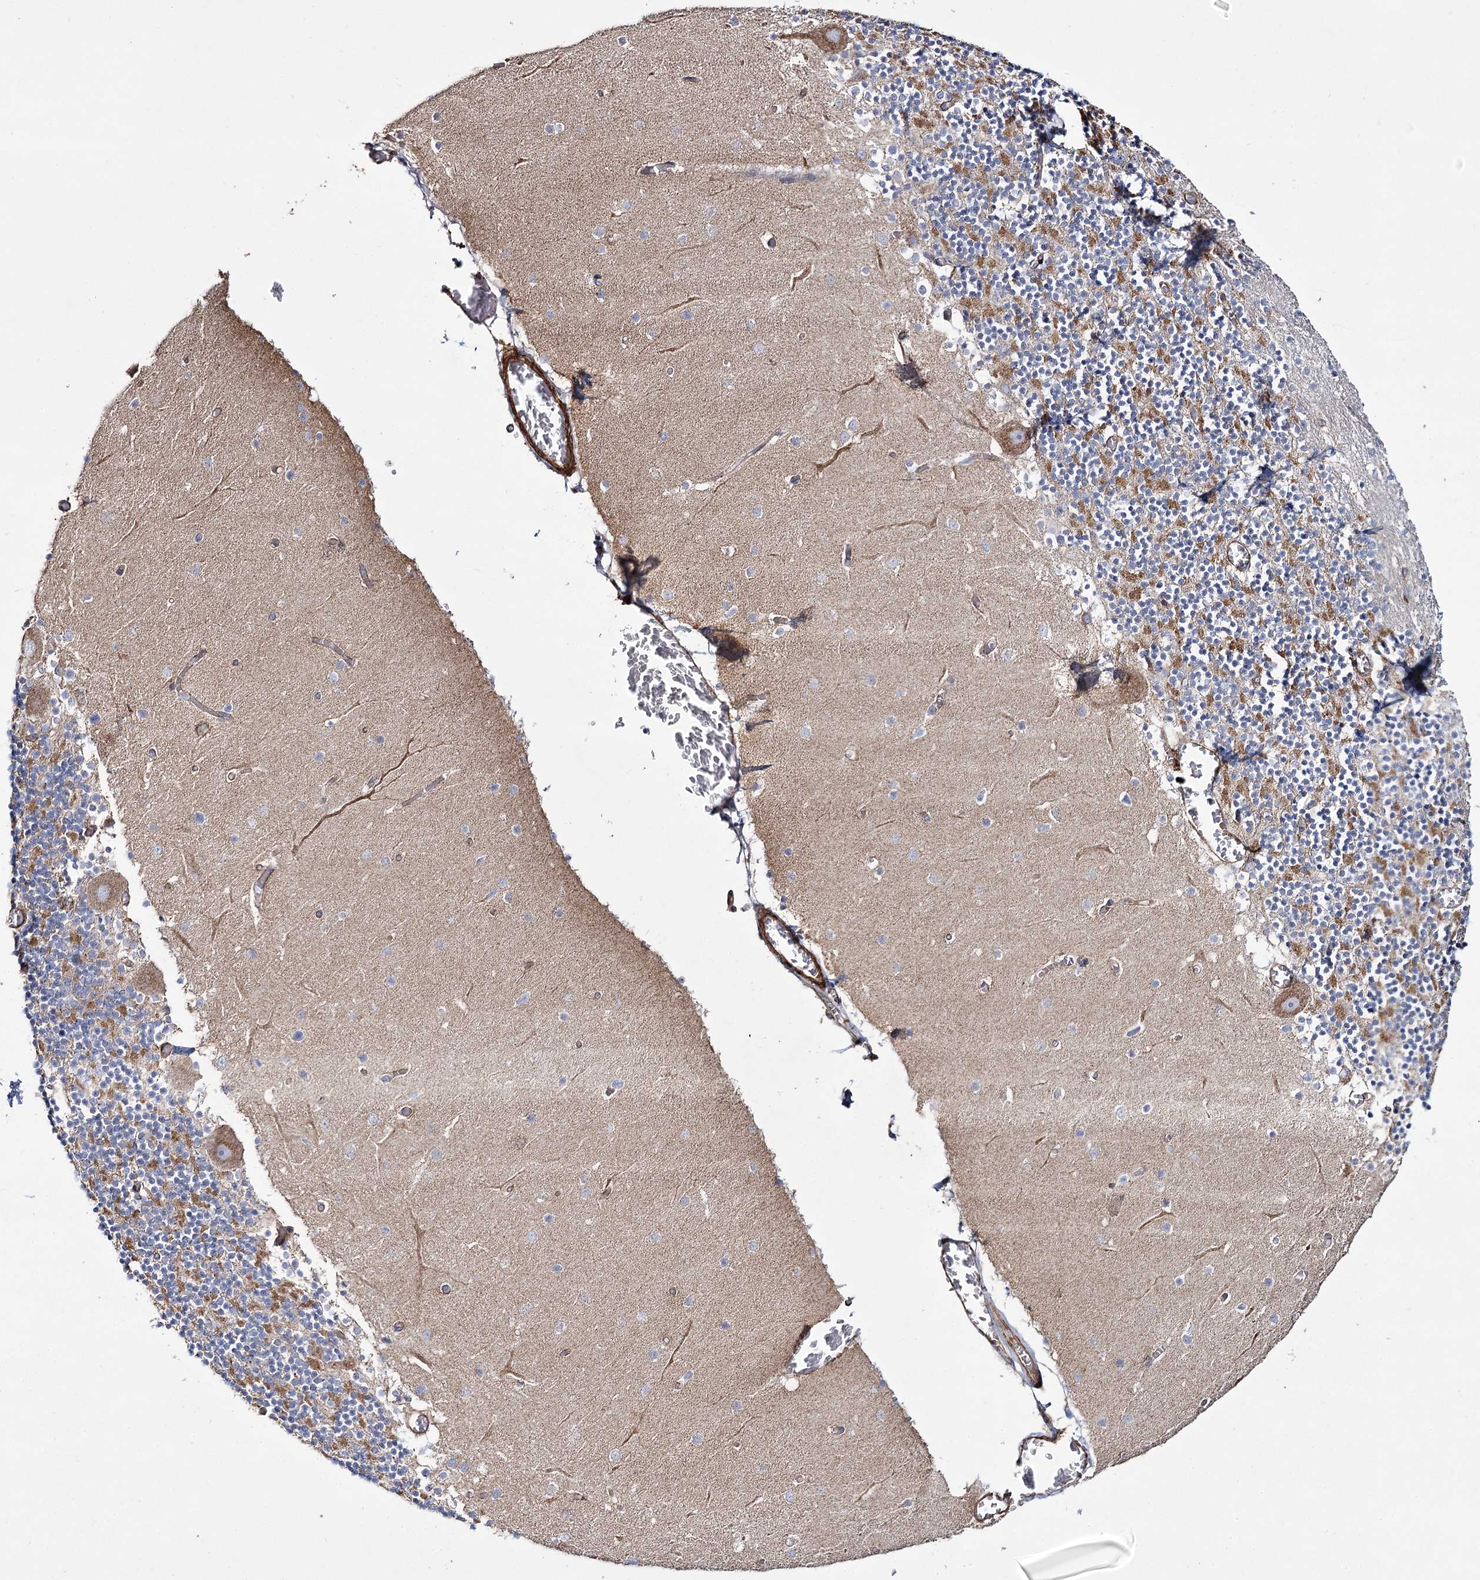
{"staining": {"intensity": "moderate", "quantity": "<25%", "location": "cytoplasmic/membranous"}, "tissue": "cerebellum", "cell_type": "Cells in granular layer", "image_type": "normal", "snomed": [{"axis": "morphology", "description": "Normal tissue, NOS"}, {"axis": "topography", "description": "Cerebellum"}], "caption": "This photomicrograph displays normal cerebellum stained with immunohistochemistry (IHC) to label a protein in brown. The cytoplasmic/membranous of cells in granular layer show moderate positivity for the protein. Nuclei are counter-stained blue.", "gene": "TMEM164", "patient": {"sex": "female", "age": 28}}